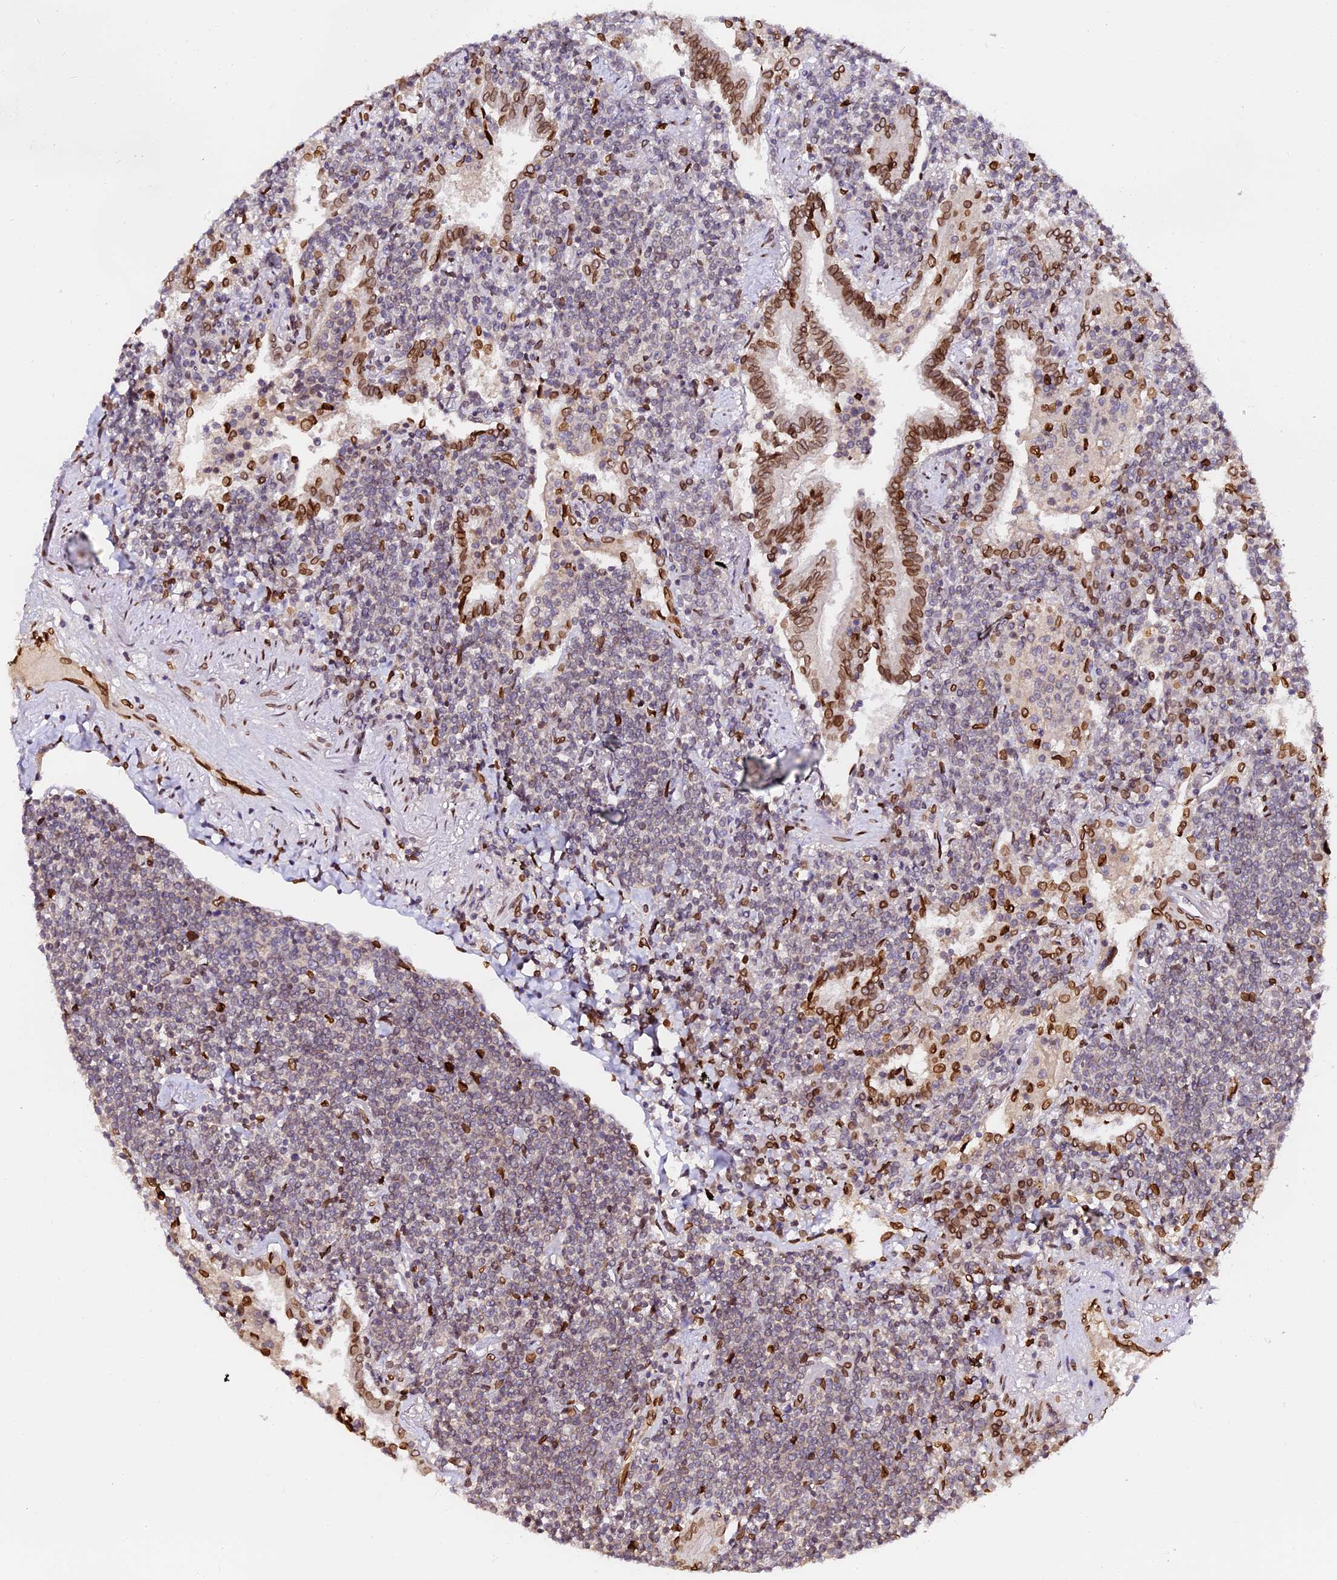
{"staining": {"intensity": "negative", "quantity": "none", "location": "none"}, "tissue": "lymphoma", "cell_type": "Tumor cells", "image_type": "cancer", "snomed": [{"axis": "morphology", "description": "Malignant lymphoma, non-Hodgkin's type, Low grade"}, {"axis": "topography", "description": "Lung"}], "caption": "Immunohistochemistry (IHC) micrograph of human lymphoma stained for a protein (brown), which shows no staining in tumor cells.", "gene": "ANAPC5", "patient": {"sex": "female", "age": 71}}